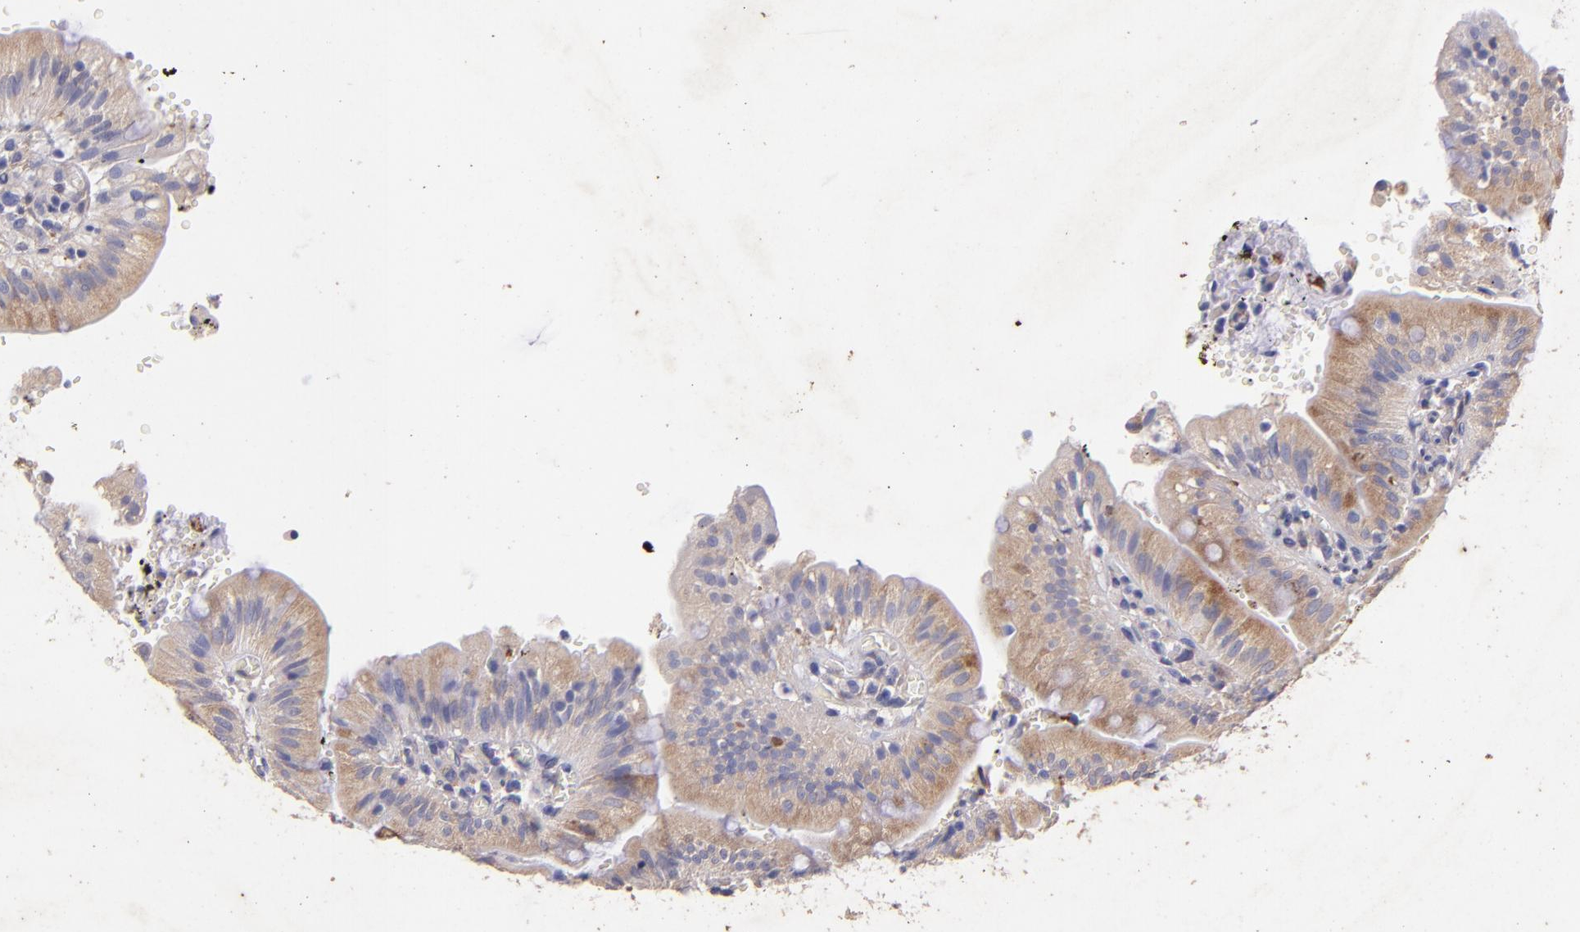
{"staining": {"intensity": "moderate", "quantity": ">75%", "location": "cytoplasmic/membranous"}, "tissue": "small intestine", "cell_type": "Glandular cells", "image_type": "normal", "snomed": [{"axis": "morphology", "description": "Normal tissue, NOS"}, {"axis": "topography", "description": "Small intestine"}], "caption": "Human small intestine stained with a brown dye shows moderate cytoplasmic/membranous positive staining in about >75% of glandular cells.", "gene": "RET", "patient": {"sex": "male", "age": 71}}